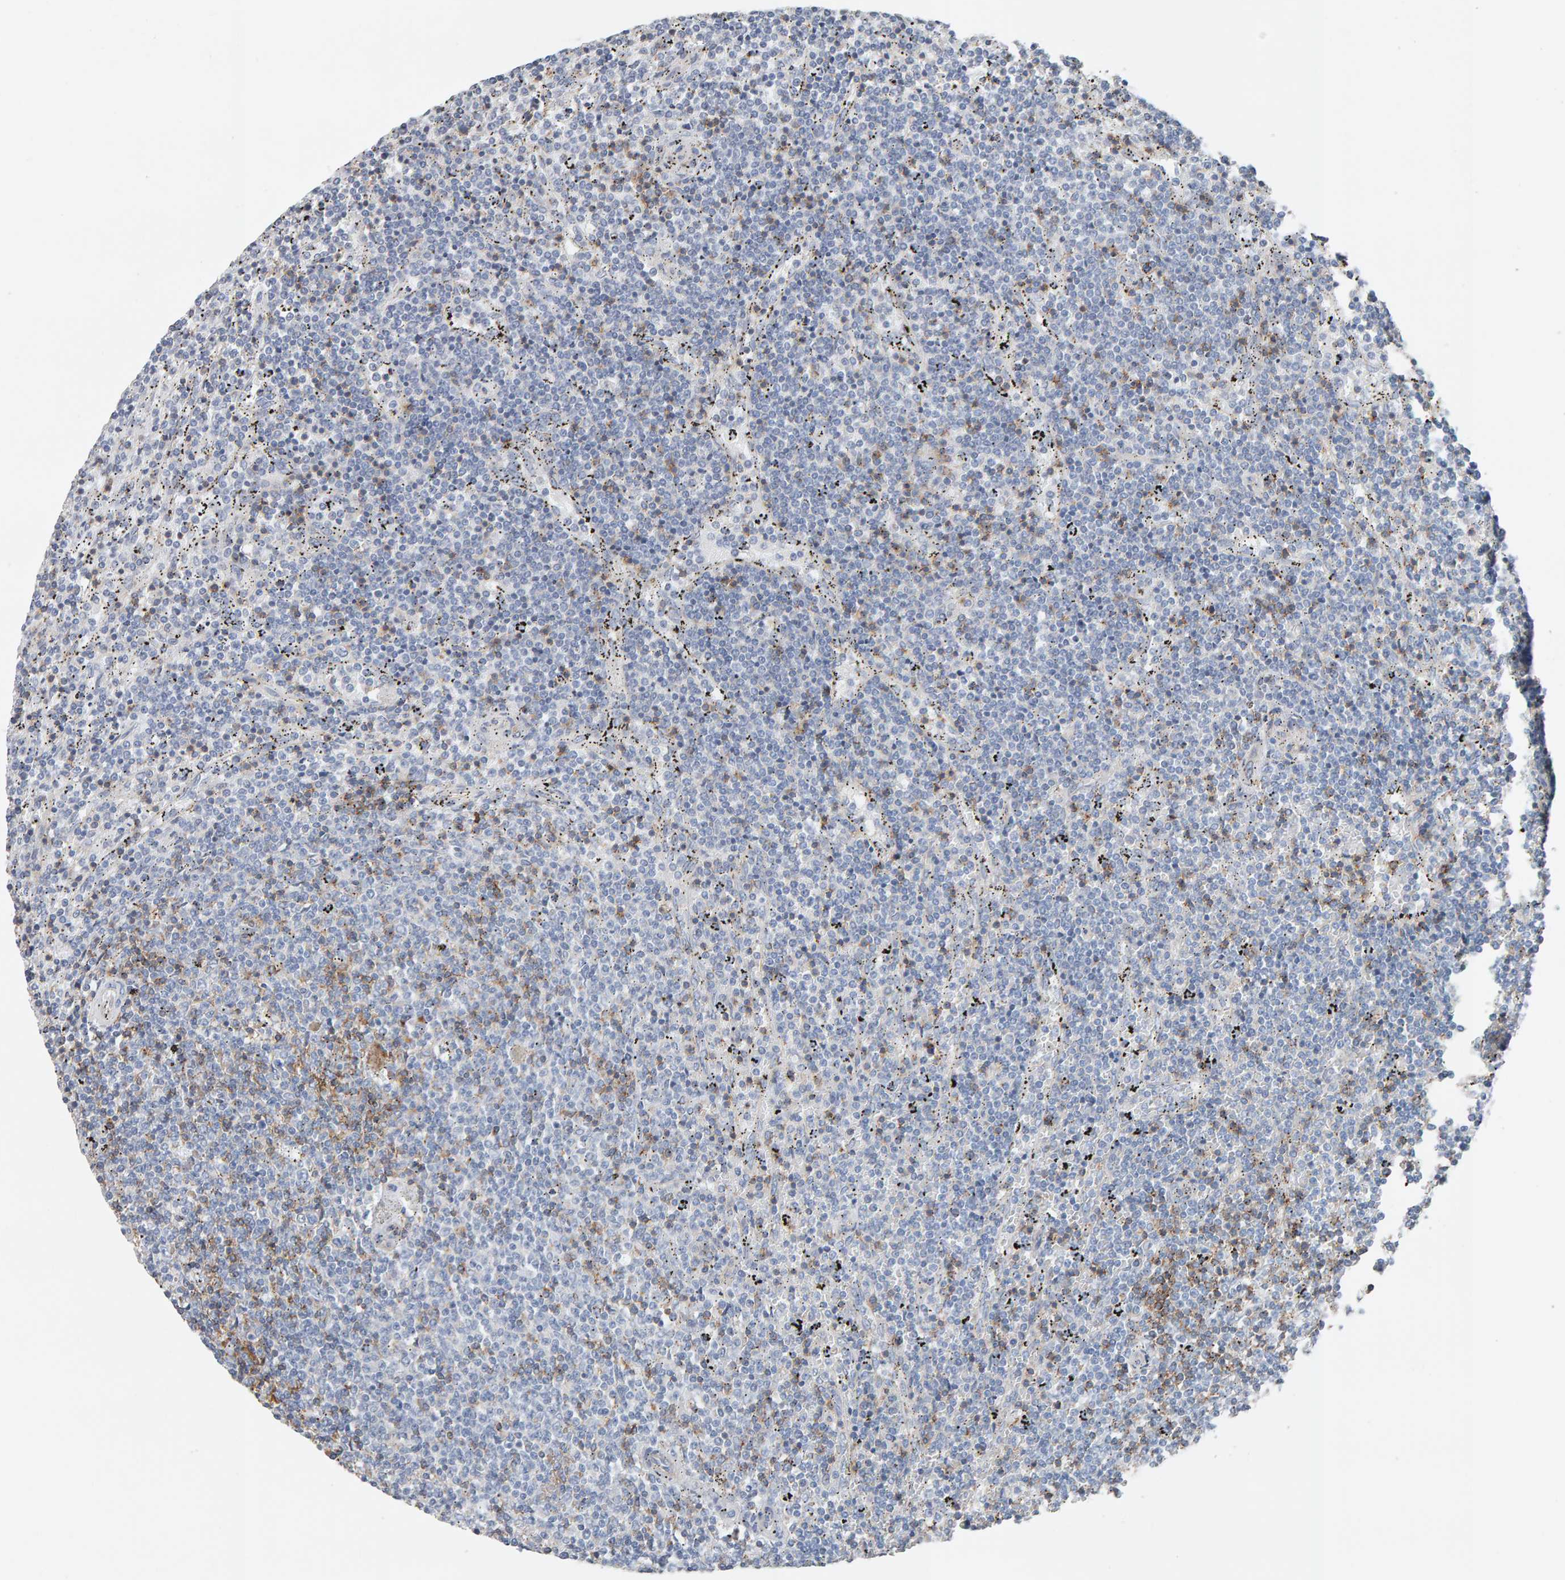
{"staining": {"intensity": "moderate", "quantity": "<25%", "location": "cytoplasmic/membranous"}, "tissue": "lymphoma", "cell_type": "Tumor cells", "image_type": "cancer", "snomed": [{"axis": "morphology", "description": "Malignant lymphoma, non-Hodgkin's type, Low grade"}, {"axis": "topography", "description": "Spleen"}], "caption": "Malignant lymphoma, non-Hodgkin's type (low-grade) stained with a protein marker reveals moderate staining in tumor cells.", "gene": "FYN", "patient": {"sex": "female", "age": 50}}